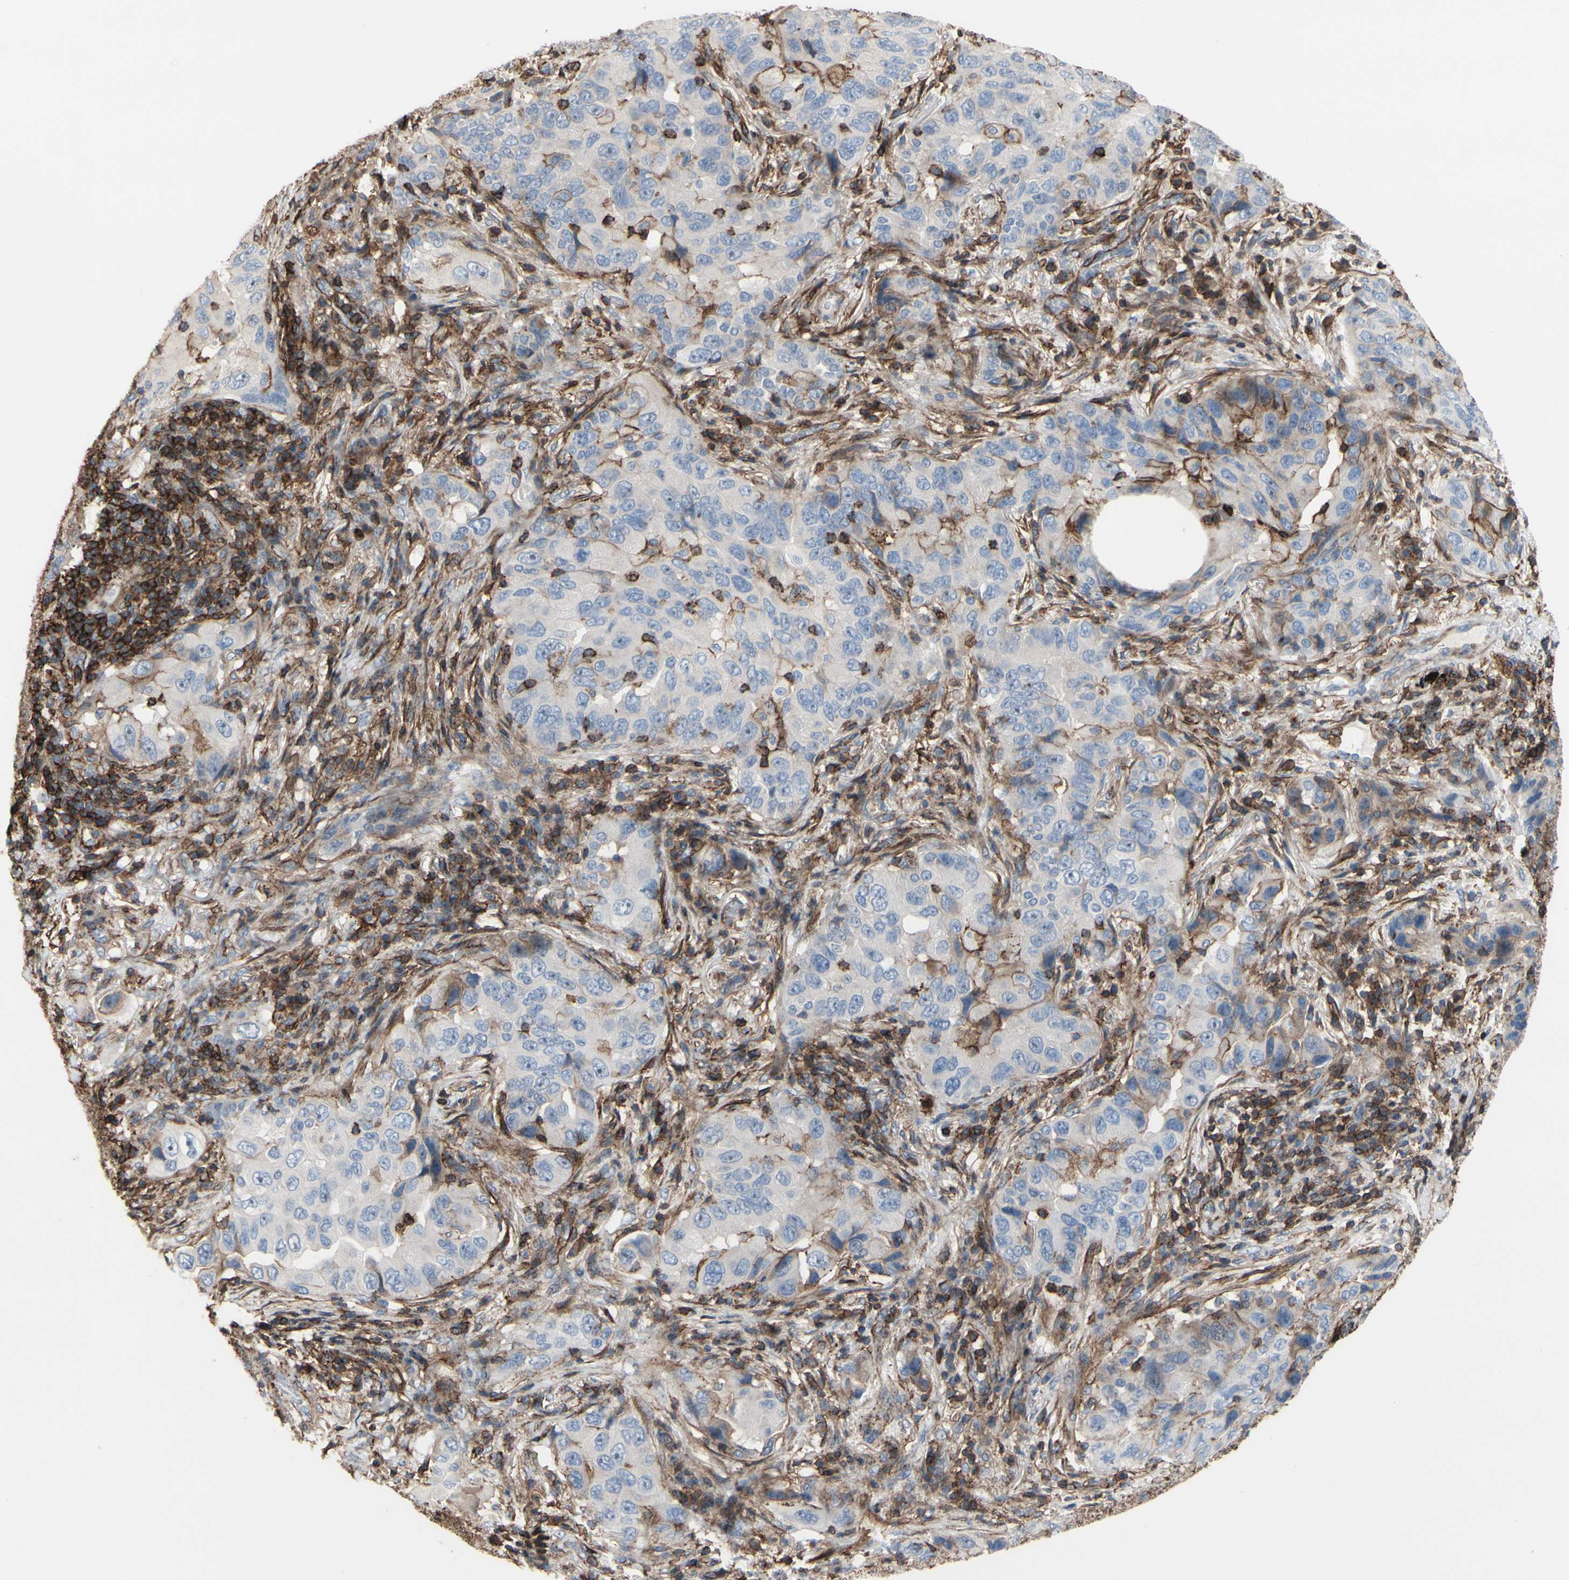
{"staining": {"intensity": "negative", "quantity": "none", "location": "none"}, "tissue": "lung cancer", "cell_type": "Tumor cells", "image_type": "cancer", "snomed": [{"axis": "morphology", "description": "Adenocarcinoma, NOS"}, {"axis": "topography", "description": "Lung"}], "caption": "An image of adenocarcinoma (lung) stained for a protein displays no brown staining in tumor cells. The staining is performed using DAB brown chromogen with nuclei counter-stained in using hematoxylin.", "gene": "ANXA6", "patient": {"sex": "female", "age": 65}}